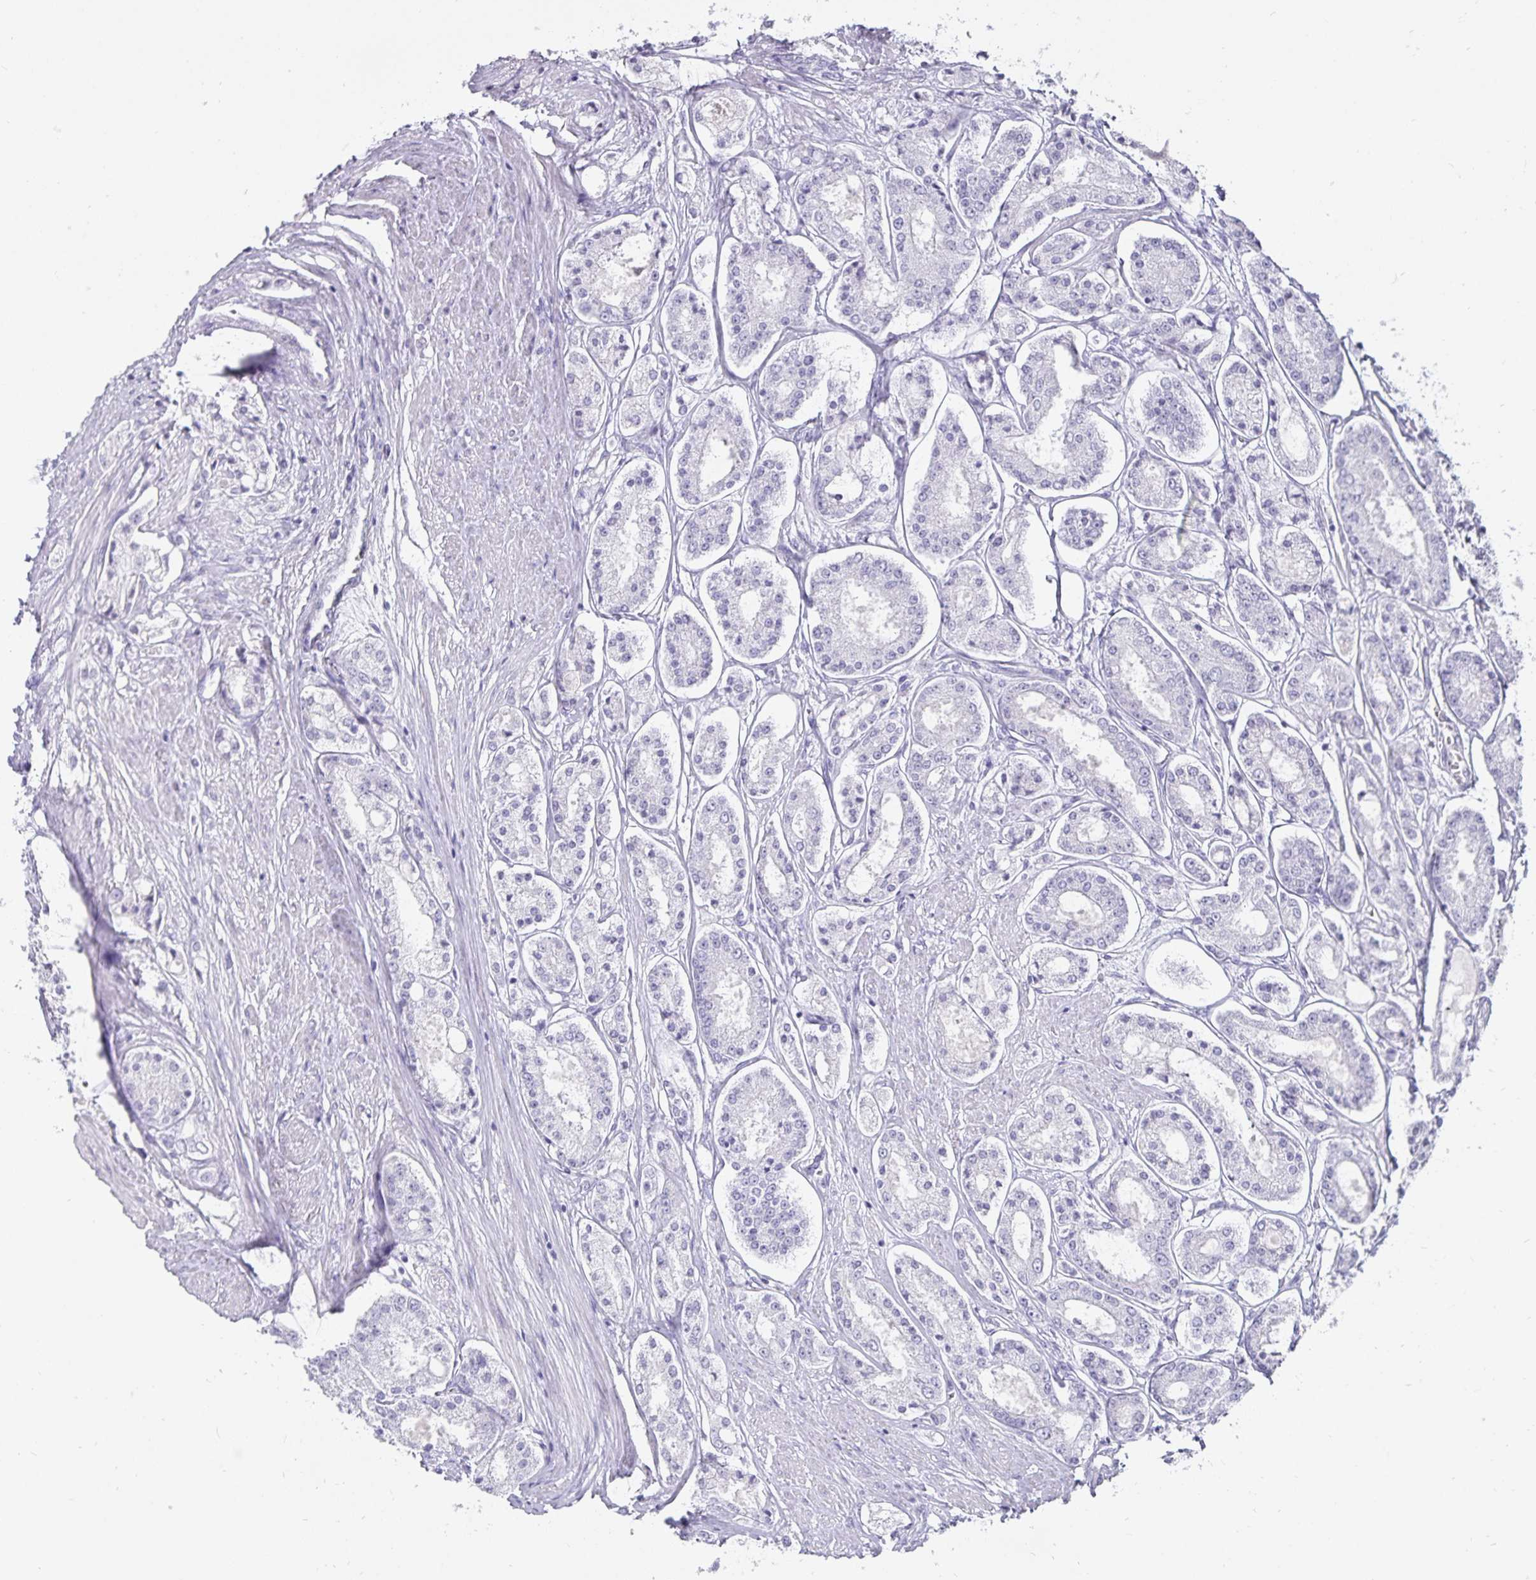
{"staining": {"intensity": "negative", "quantity": "none", "location": "none"}, "tissue": "prostate cancer", "cell_type": "Tumor cells", "image_type": "cancer", "snomed": [{"axis": "morphology", "description": "Adenocarcinoma, High grade"}, {"axis": "topography", "description": "Prostate"}], "caption": "Tumor cells show no significant protein expression in adenocarcinoma (high-grade) (prostate).", "gene": "DEFA6", "patient": {"sex": "male", "age": 66}}